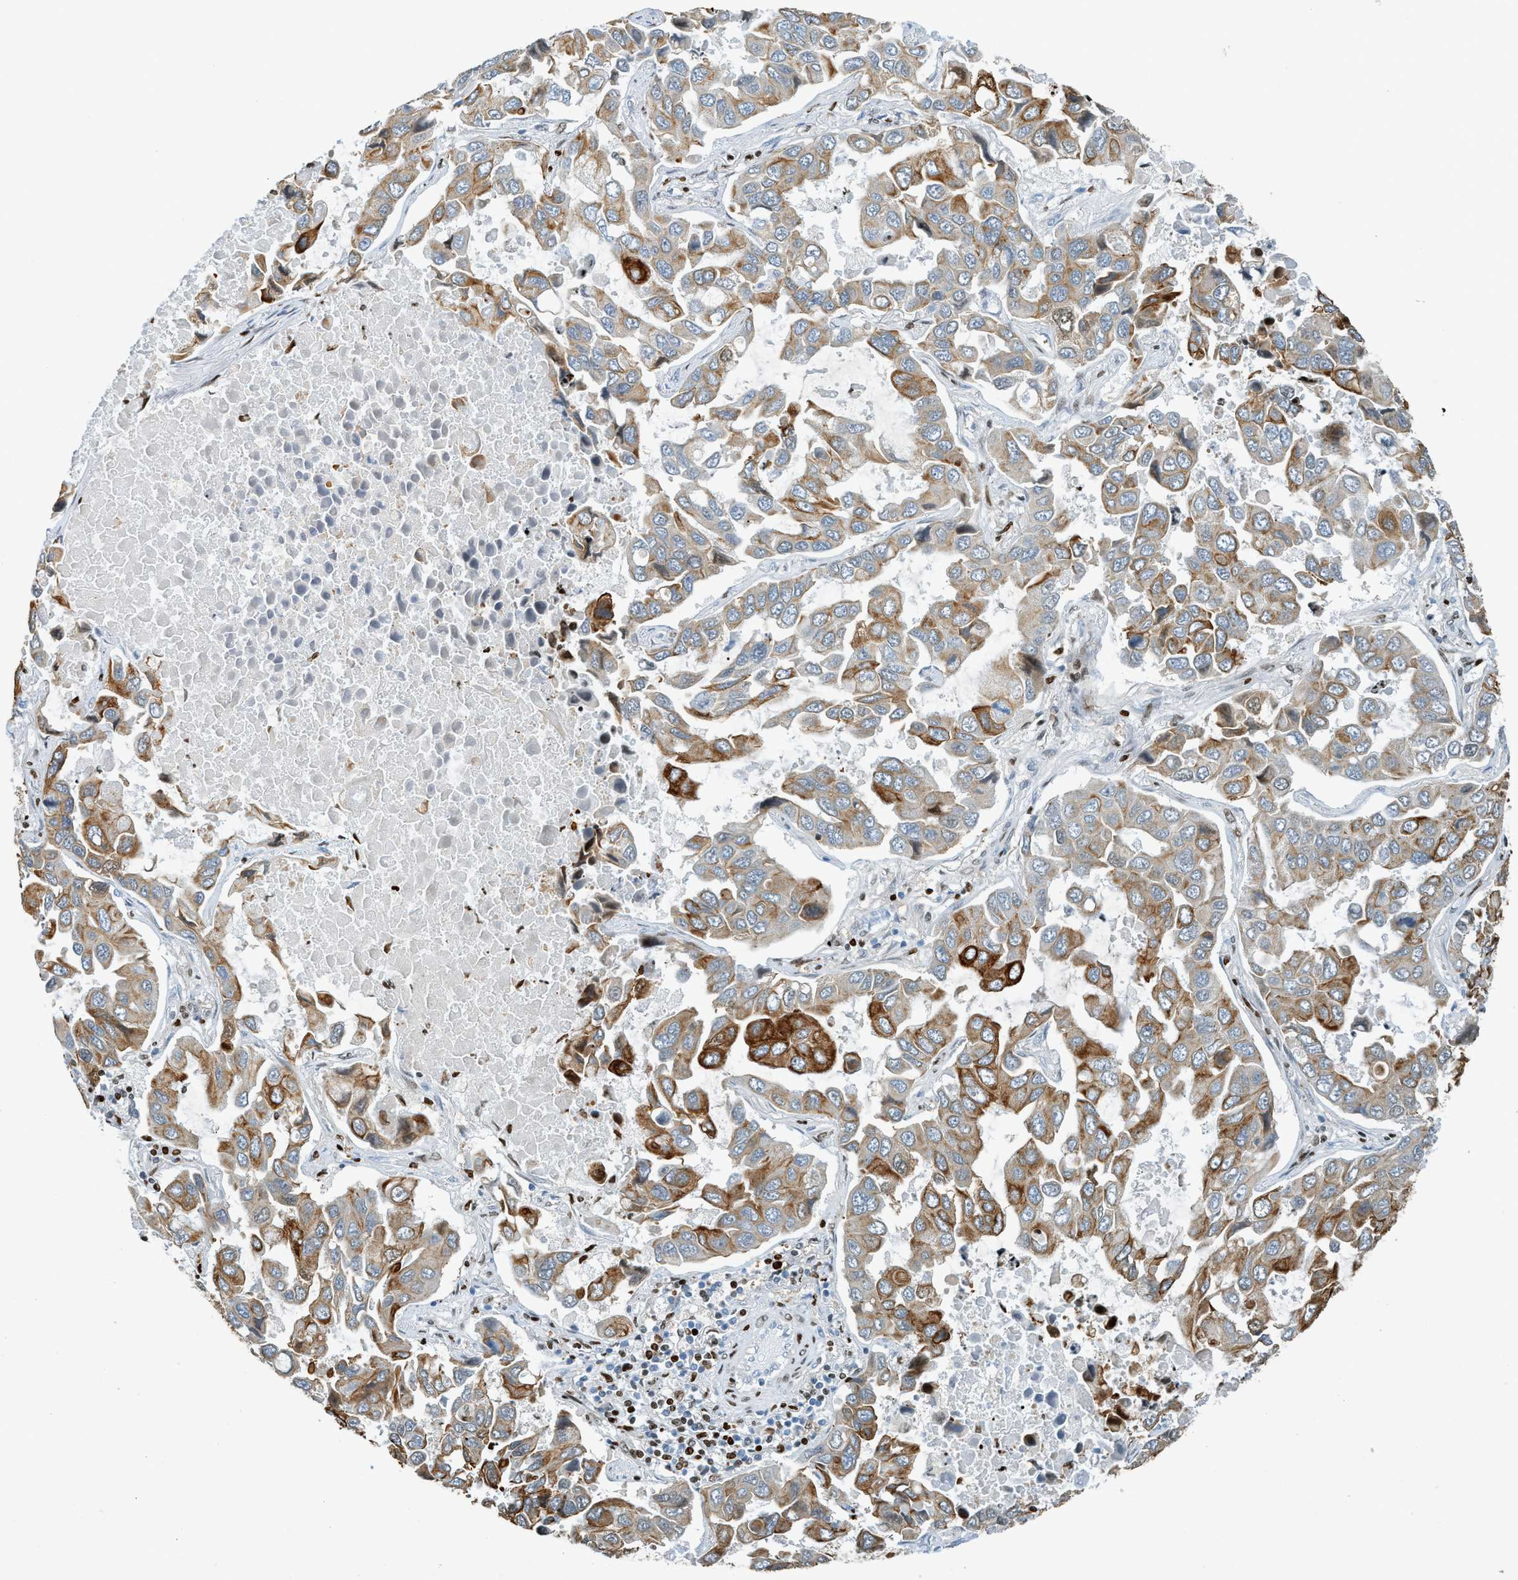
{"staining": {"intensity": "moderate", "quantity": ">75%", "location": "cytoplasmic/membranous"}, "tissue": "lung cancer", "cell_type": "Tumor cells", "image_type": "cancer", "snomed": [{"axis": "morphology", "description": "Adenocarcinoma, NOS"}, {"axis": "topography", "description": "Lung"}], "caption": "Adenocarcinoma (lung) stained with a brown dye exhibits moderate cytoplasmic/membranous positive staining in about >75% of tumor cells.", "gene": "SH3D19", "patient": {"sex": "male", "age": 64}}